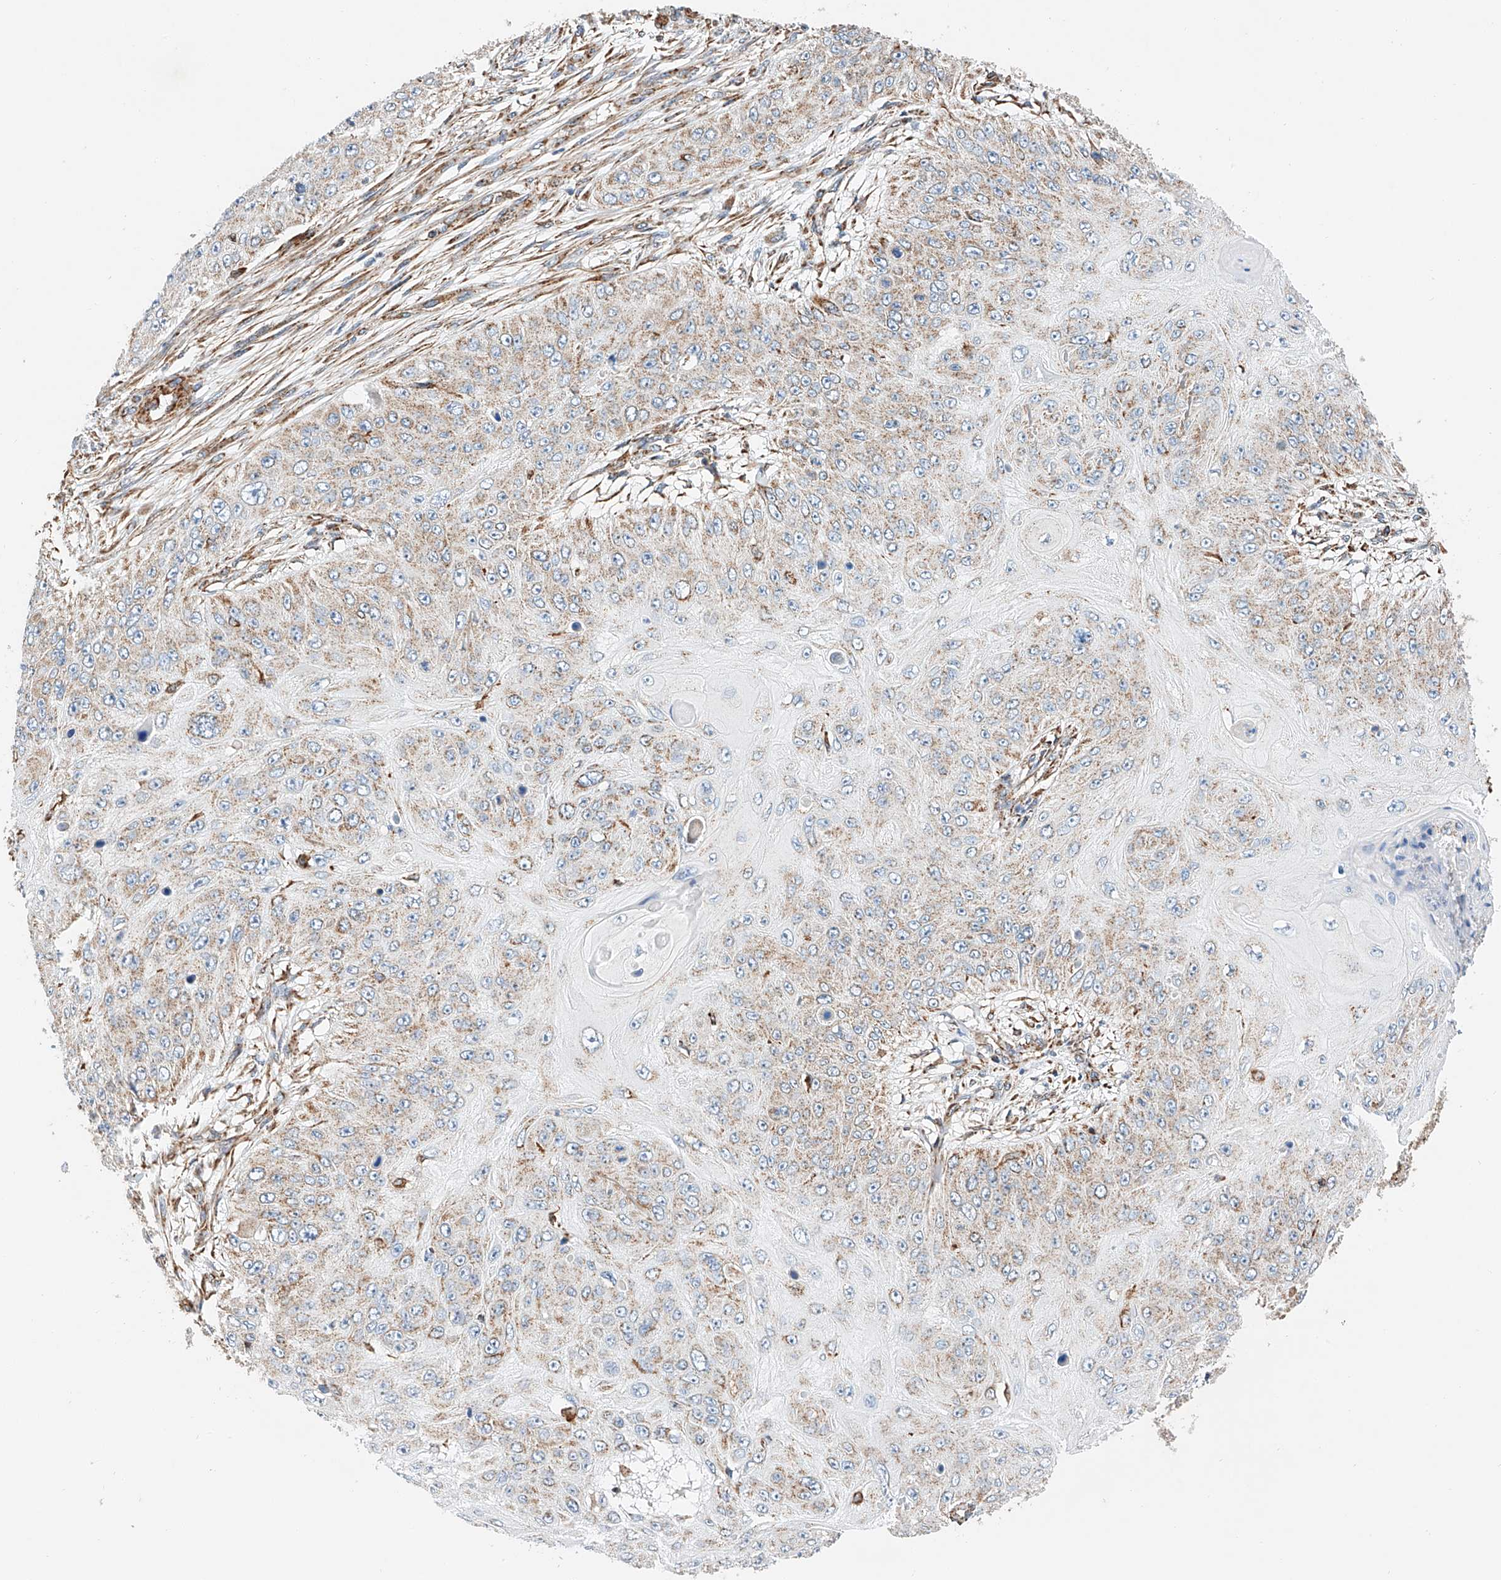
{"staining": {"intensity": "weak", "quantity": ">75%", "location": "cytoplasmic/membranous"}, "tissue": "skin cancer", "cell_type": "Tumor cells", "image_type": "cancer", "snomed": [{"axis": "morphology", "description": "Squamous cell carcinoma, NOS"}, {"axis": "topography", "description": "Skin"}], "caption": "Immunohistochemical staining of skin cancer shows low levels of weak cytoplasmic/membranous positivity in approximately >75% of tumor cells. The protein of interest is stained brown, and the nuclei are stained in blue (DAB (3,3'-diaminobenzidine) IHC with brightfield microscopy, high magnification).", "gene": "NDUFV3", "patient": {"sex": "female", "age": 80}}